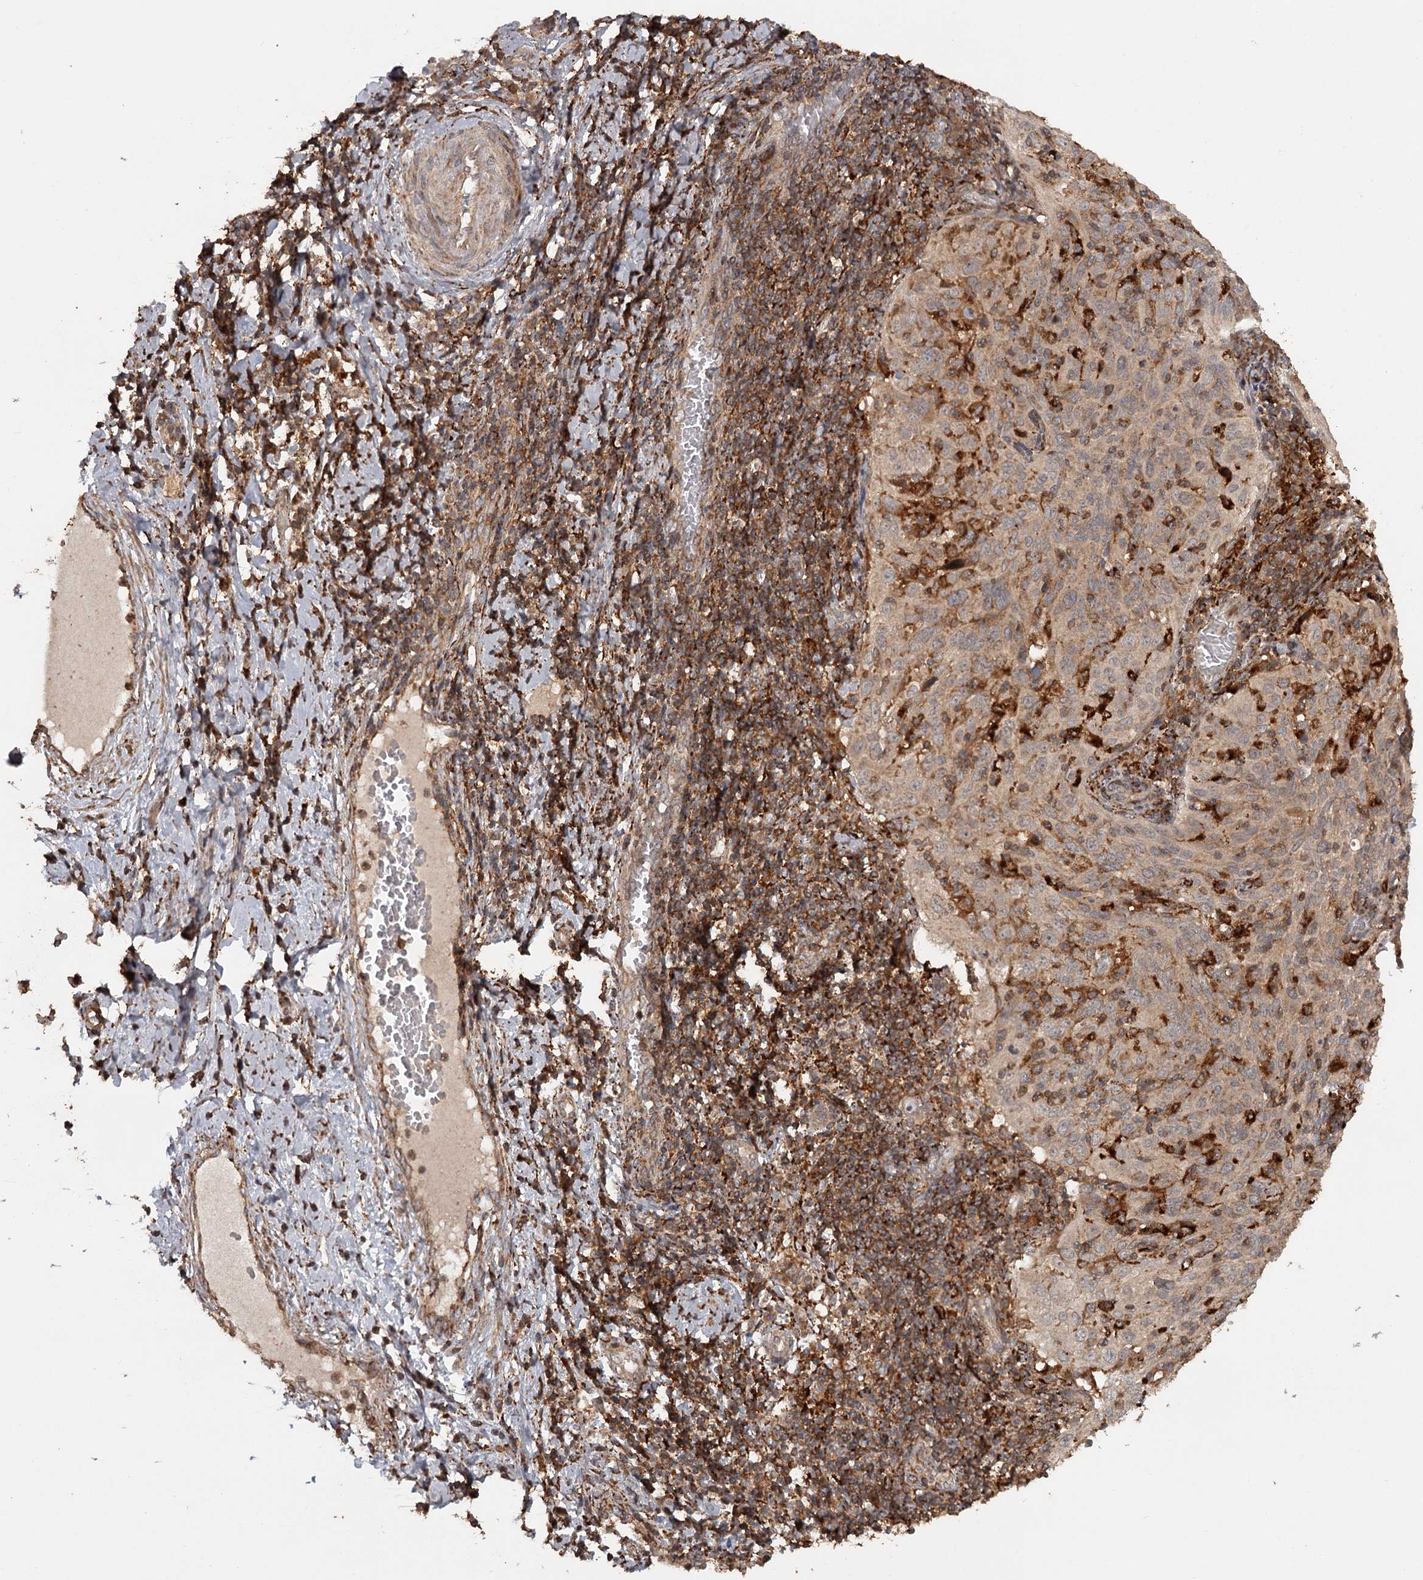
{"staining": {"intensity": "moderate", "quantity": "25%-75%", "location": "cytoplasmic/membranous"}, "tissue": "cervical cancer", "cell_type": "Tumor cells", "image_type": "cancer", "snomed": [{"axis": "morphology", "description": "Squamous cell carcinoma, NOS"}, {"axis": "topography", "description": "Cervix"}], "caption": "There is medium levels of moderate cytoplasmic/membranous staining in tumor cells of cervical cancer (squamous cell carcinoma), as demonstrated by immunohistochemical staining (brown color).", "gene": "FAXC", "patient": {"sex": "female", "age": 31}}